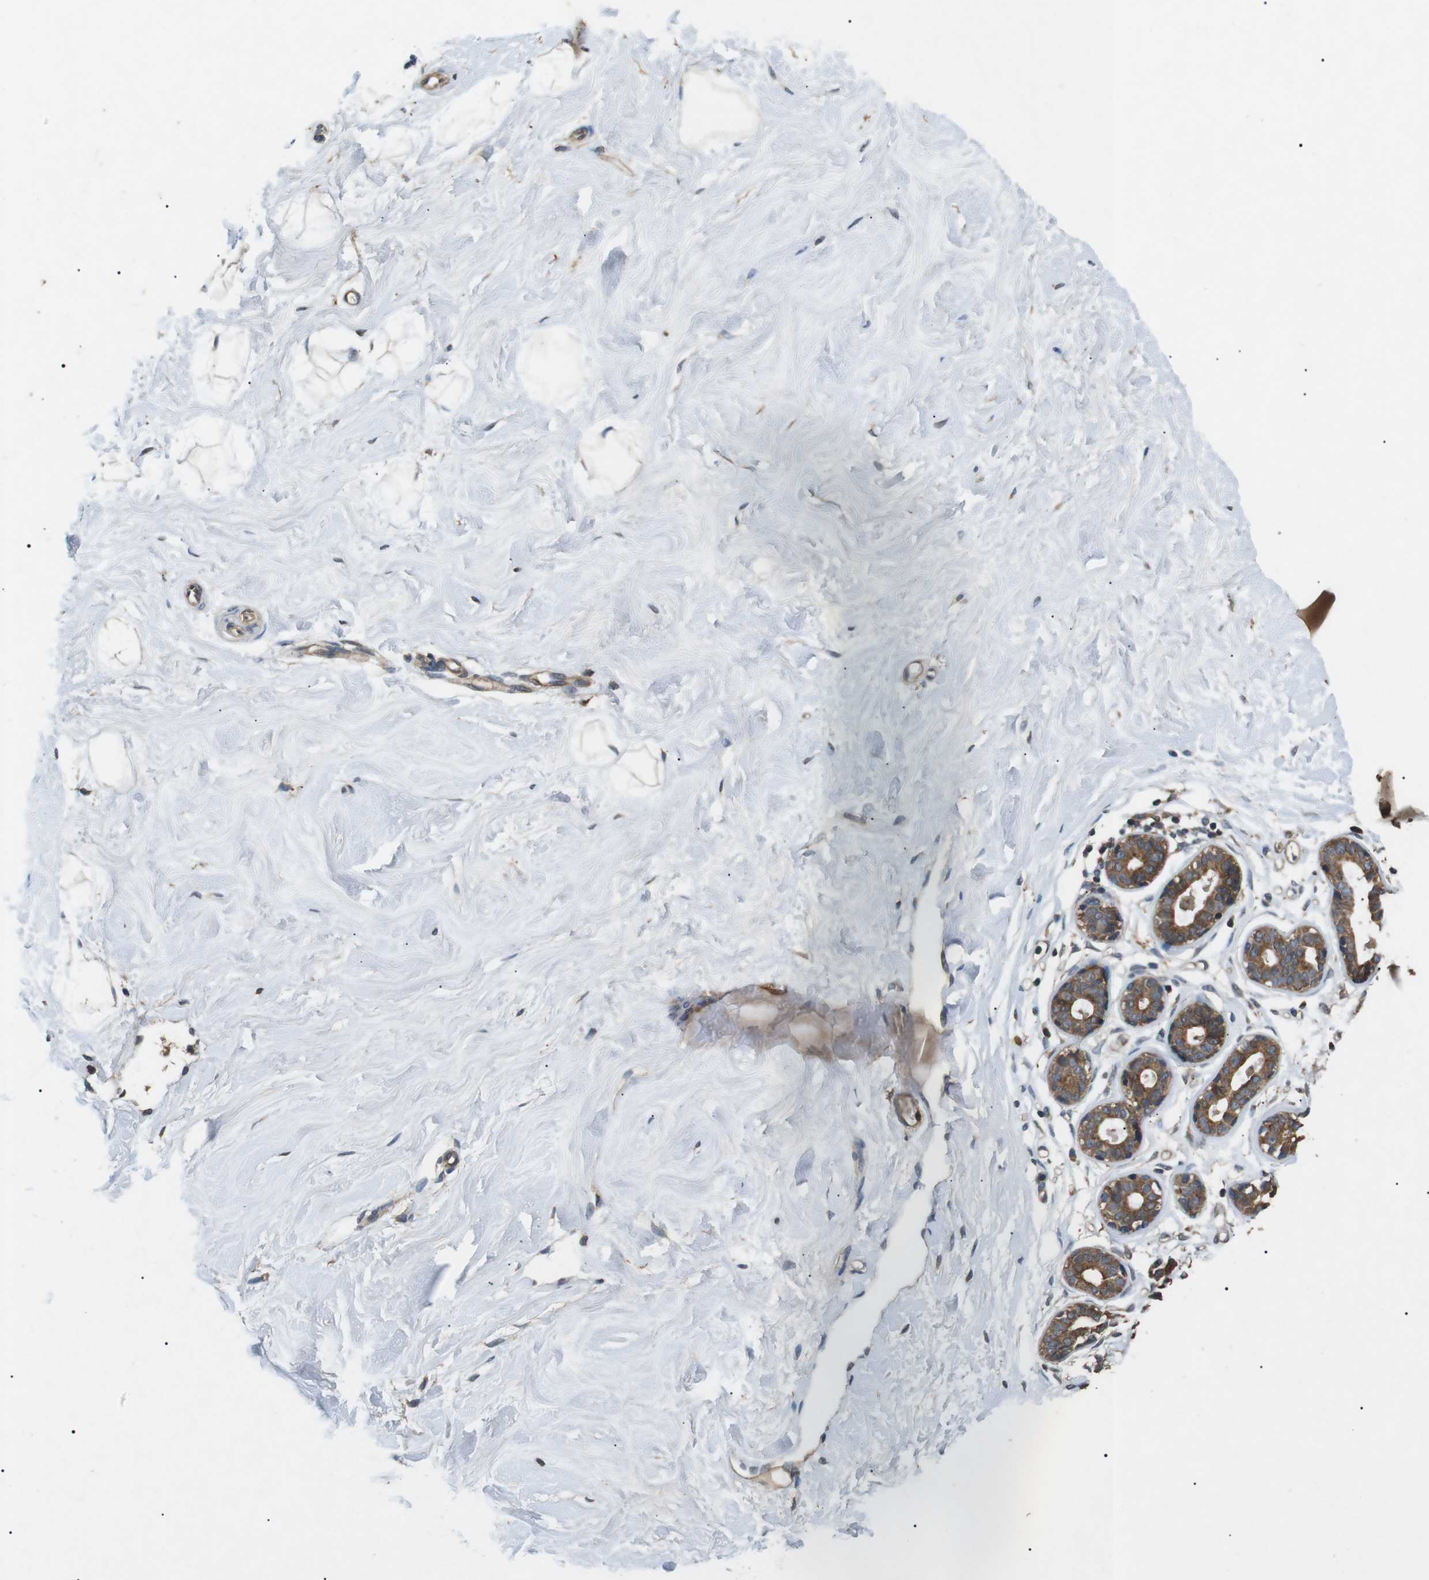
{"staining": {"intensity": "negative", "quantity": "none", "location": "none"}, "tissue": "breast", "cell_type": "Adipocytes", "image_type": "normal", "snomed": [{"axis": "morphology", "description": "Normal tissue, NOS"}, {"axis": "topography", "description": "Breast"}], "caption": "There is no significant staining in adipocytes of breast. (Brightfield microscopy of DAB (3,3'-diaminobenzidine) immunohistochemistry at high magnification).", "gene": "TBC1D15", "patient": {"sex": "female", "age": 23}}